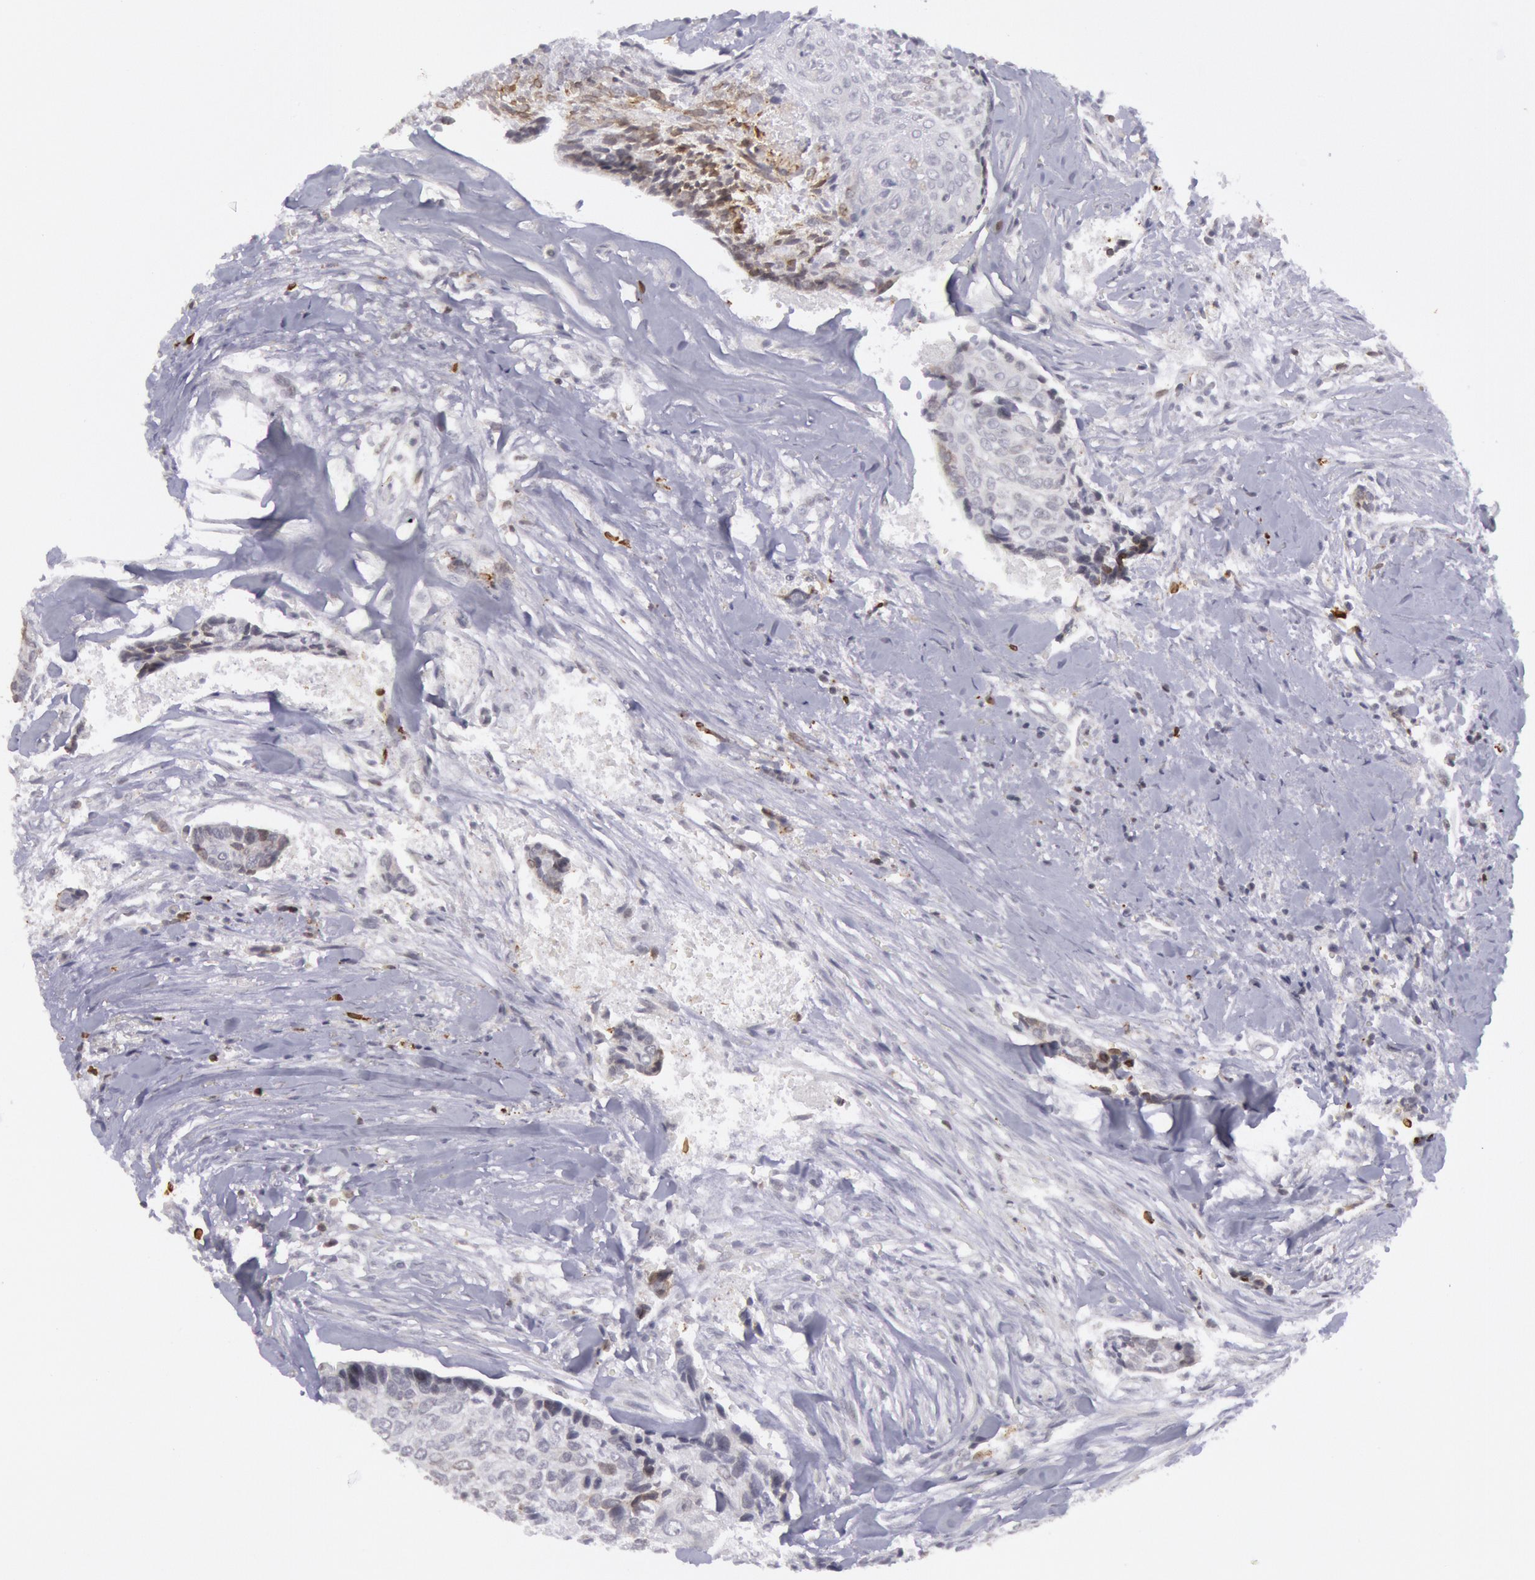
{"staining": {"intensity": "weak", "quantity": "<25%", "location": "nuclear"}, "tissue": "head and neck cancer", "cell_type": "Tumor cells", "image_type": "cancer", "snomed": [{"axis": "morphology", "description": "Squamous cell carcinoma, NOS"}, {"axis": "topography", "description": "Salivary gland"}, {"axis": "topography", "description": "Head-Neck"}], "caption": "This is an immunohistochemistry (IHC) histopathology image of head and neck cancer (squamous cell carcinoma). There is no positivity in tumor cells.", "gene": "PTGS2", "patient": {"sex": "male", "age": 70}}